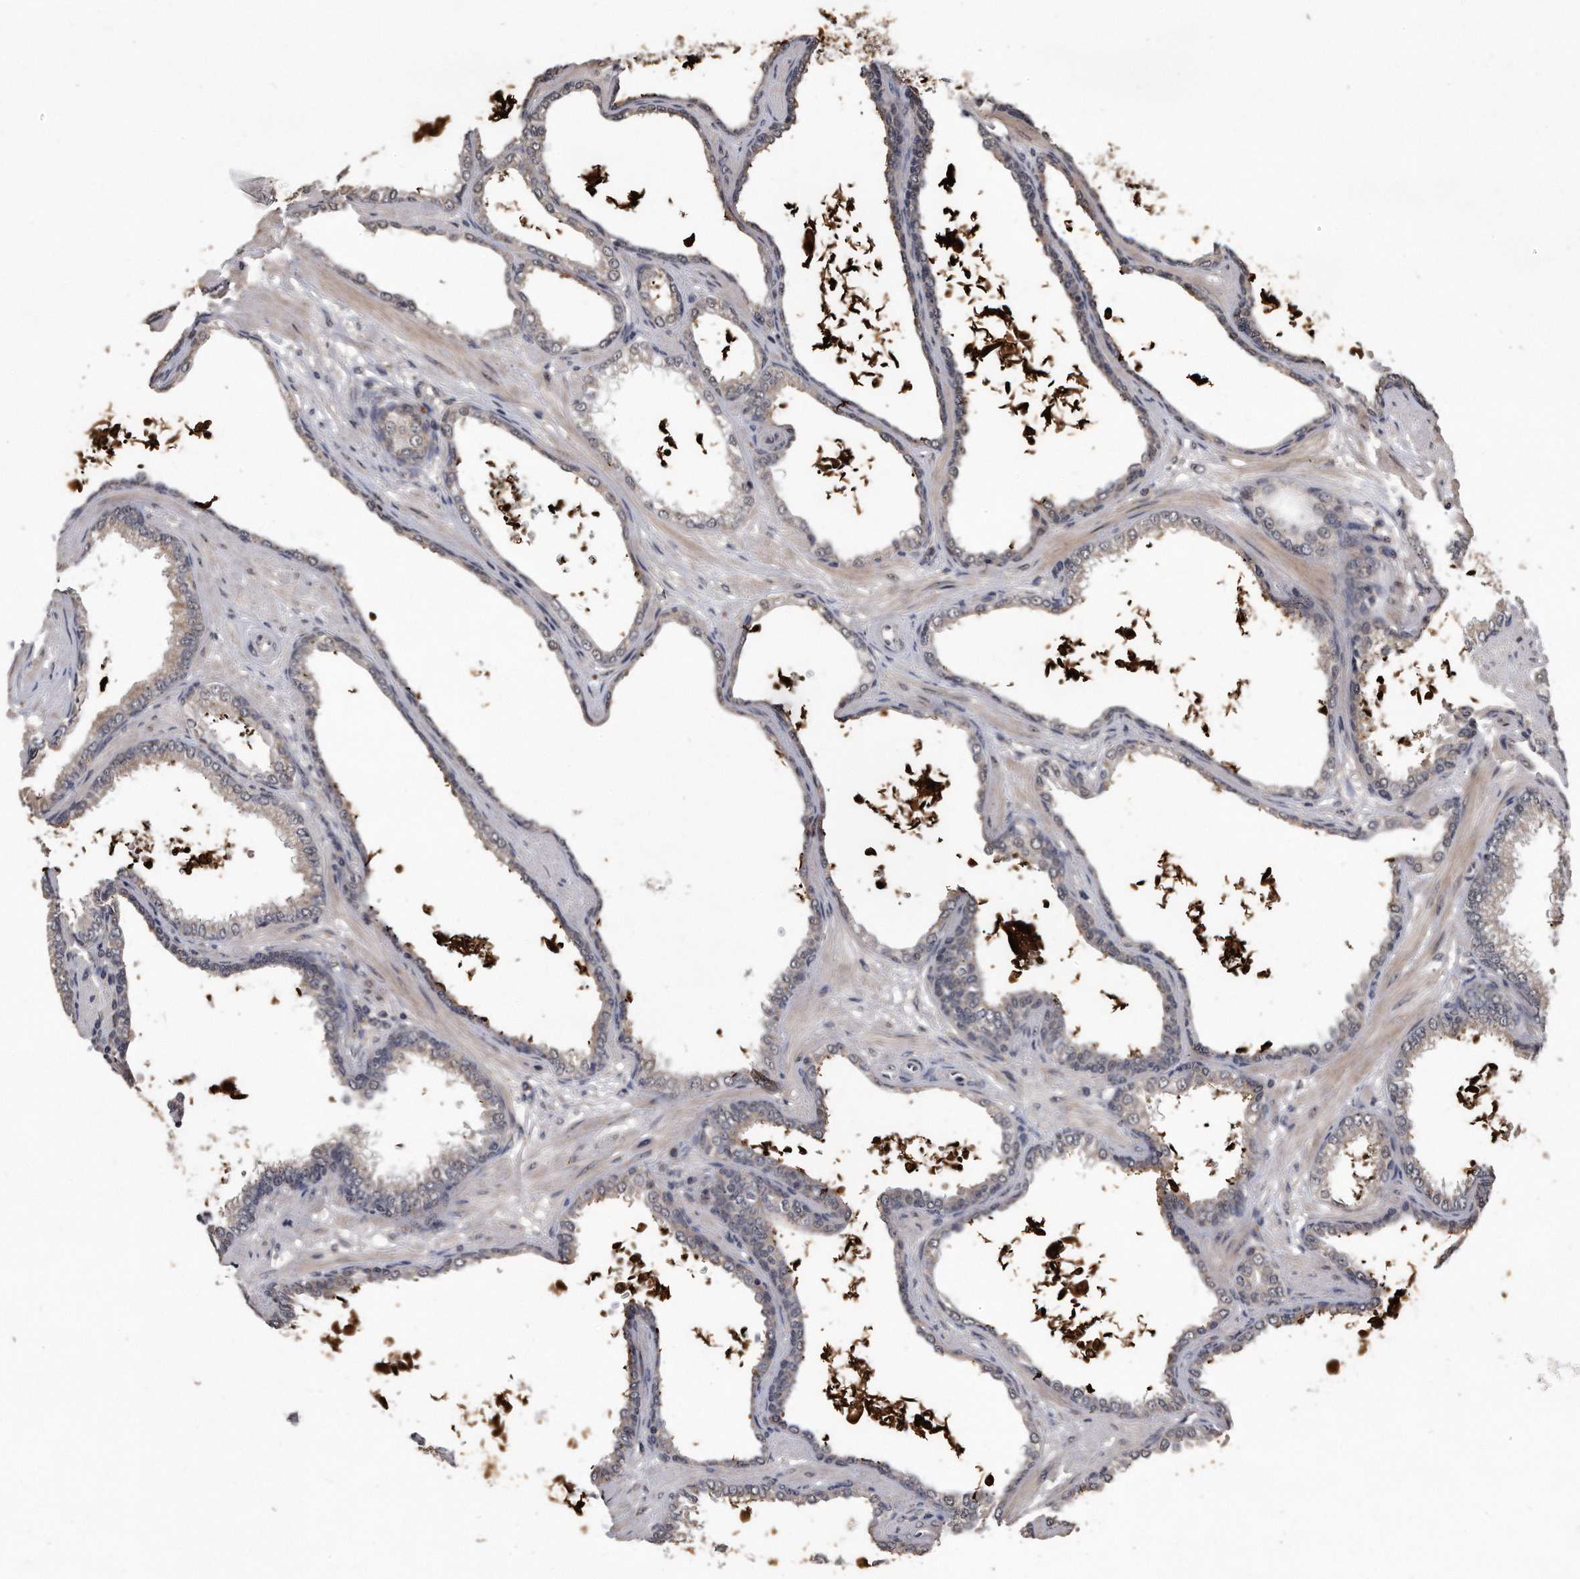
{"staining": {"intensity": "weak", "quantity": "<25%", "location": "nuclear"}, "tissue": "prostate cancer", "cell_type": "Tumor cells", "image_type": "cancer", "snomed": [{"axis": "morphology", "description": "Adenocarcinoma, Low grade"}, {"axis": "topography", "description": "Prostate"}], "caption": "This is an IHC image of prostate adenocarcinoma (low-grade). There is no positivity in tumor cells.", "gene": "PELO", "patient": {"sex": "male", "age": 60}}